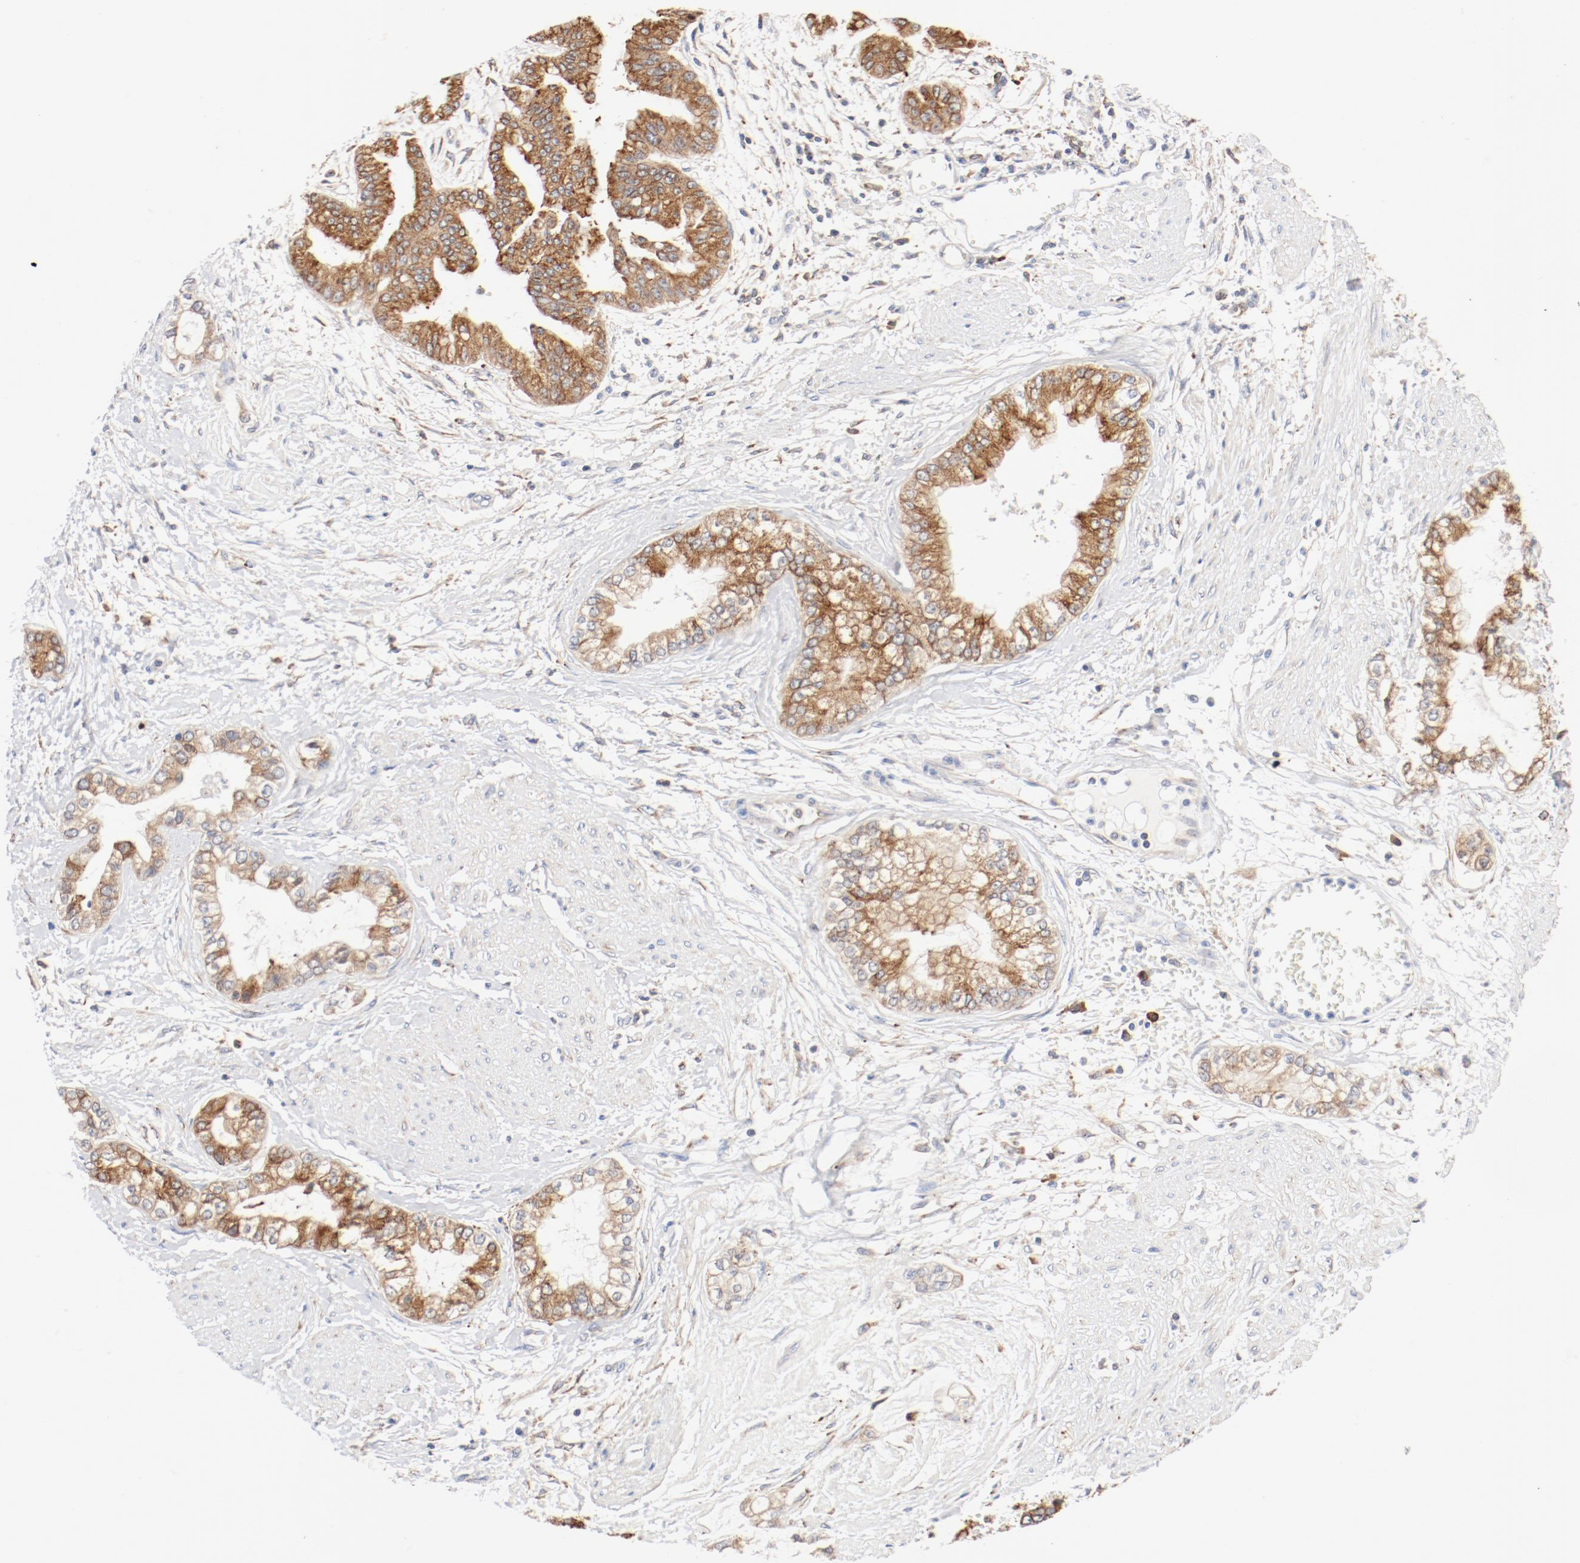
{"staining": {"intensity": "moderate", "quantity": ">75%", "location": "cytoplasmic/membranous"}, "tissue": "liver cancer", "cell_type": "Tumor cells", "image_type": "cancer", "snomed": [{"axis": "morphology", "description": "Cholangiocarcinoma"}, {"axis": "topography", "description": "Liver"}], "caption": "An image of liver cancer (cholangiocarcinoma) stained for a protein reveals moderate cytoplasmic/membranous brown staining in tumor cells. The protein of interest is shown in brown color, while the nuclei are stained blue.", "gene": "PDPK1", "patient": {"sex": "female", "age": 79}}